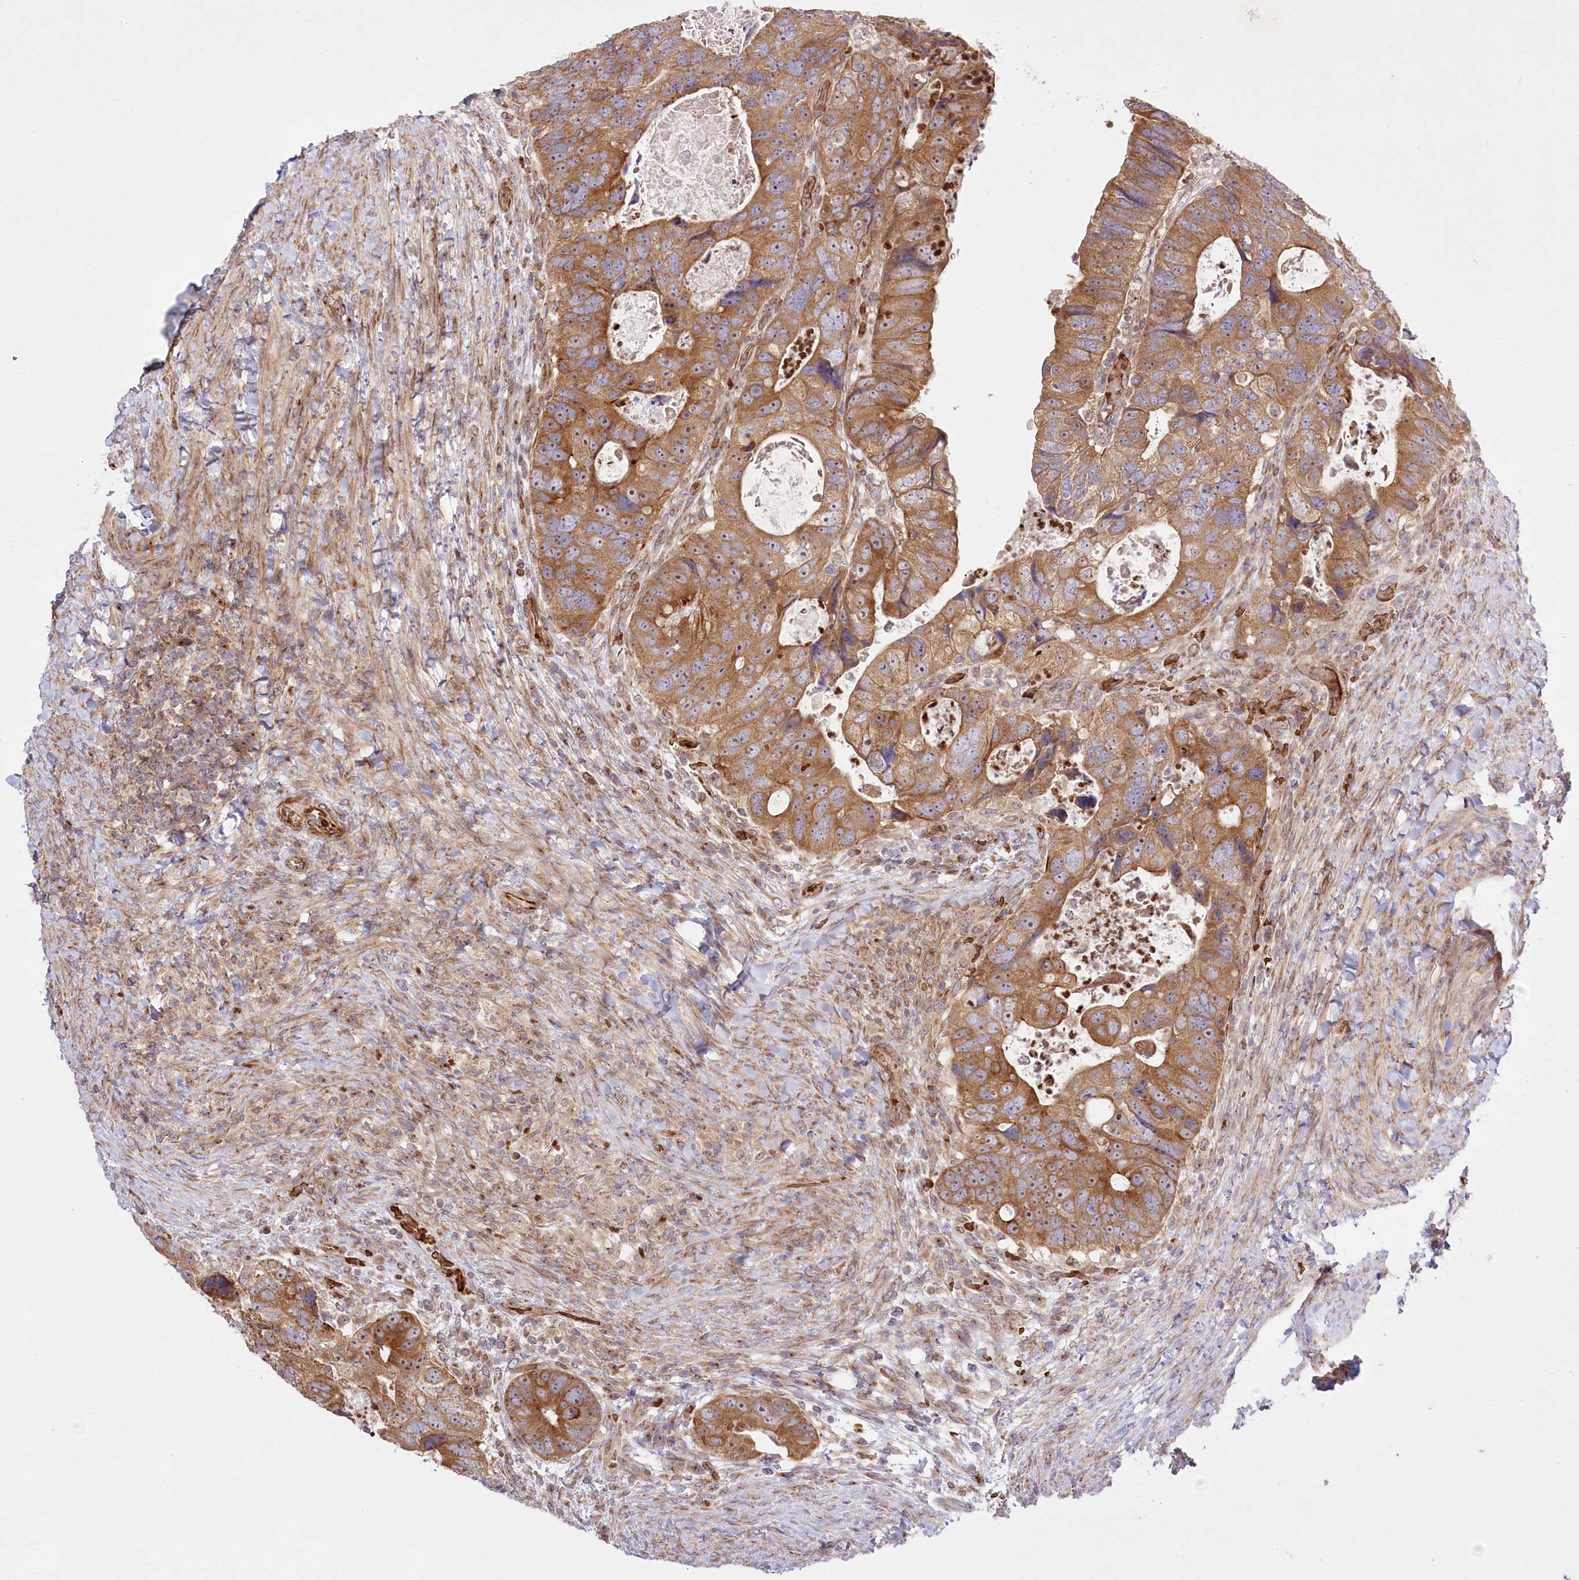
{"staining": {"intensity": "moderate", "quantity": ">75%", "location": "cytoplasmic/membranous,nuclear"}, "tissue": "colorectal cancer", "cell_type": "Tumor cells", "image_type": "cancer", "snomed": [{"axis": "morphology", "description": "Adenocarcinoma, NOS"}, {"axis": "topography", "description": "Rectum"}], "caption": "Protein expression analysis of human colorectal cancer reveals moderate cytoplasmic/membranous and nuclear positivity in about >75% of tumor cells.", "gene": "COMMD3", "patient": {"sex": "male", "age": 59}}